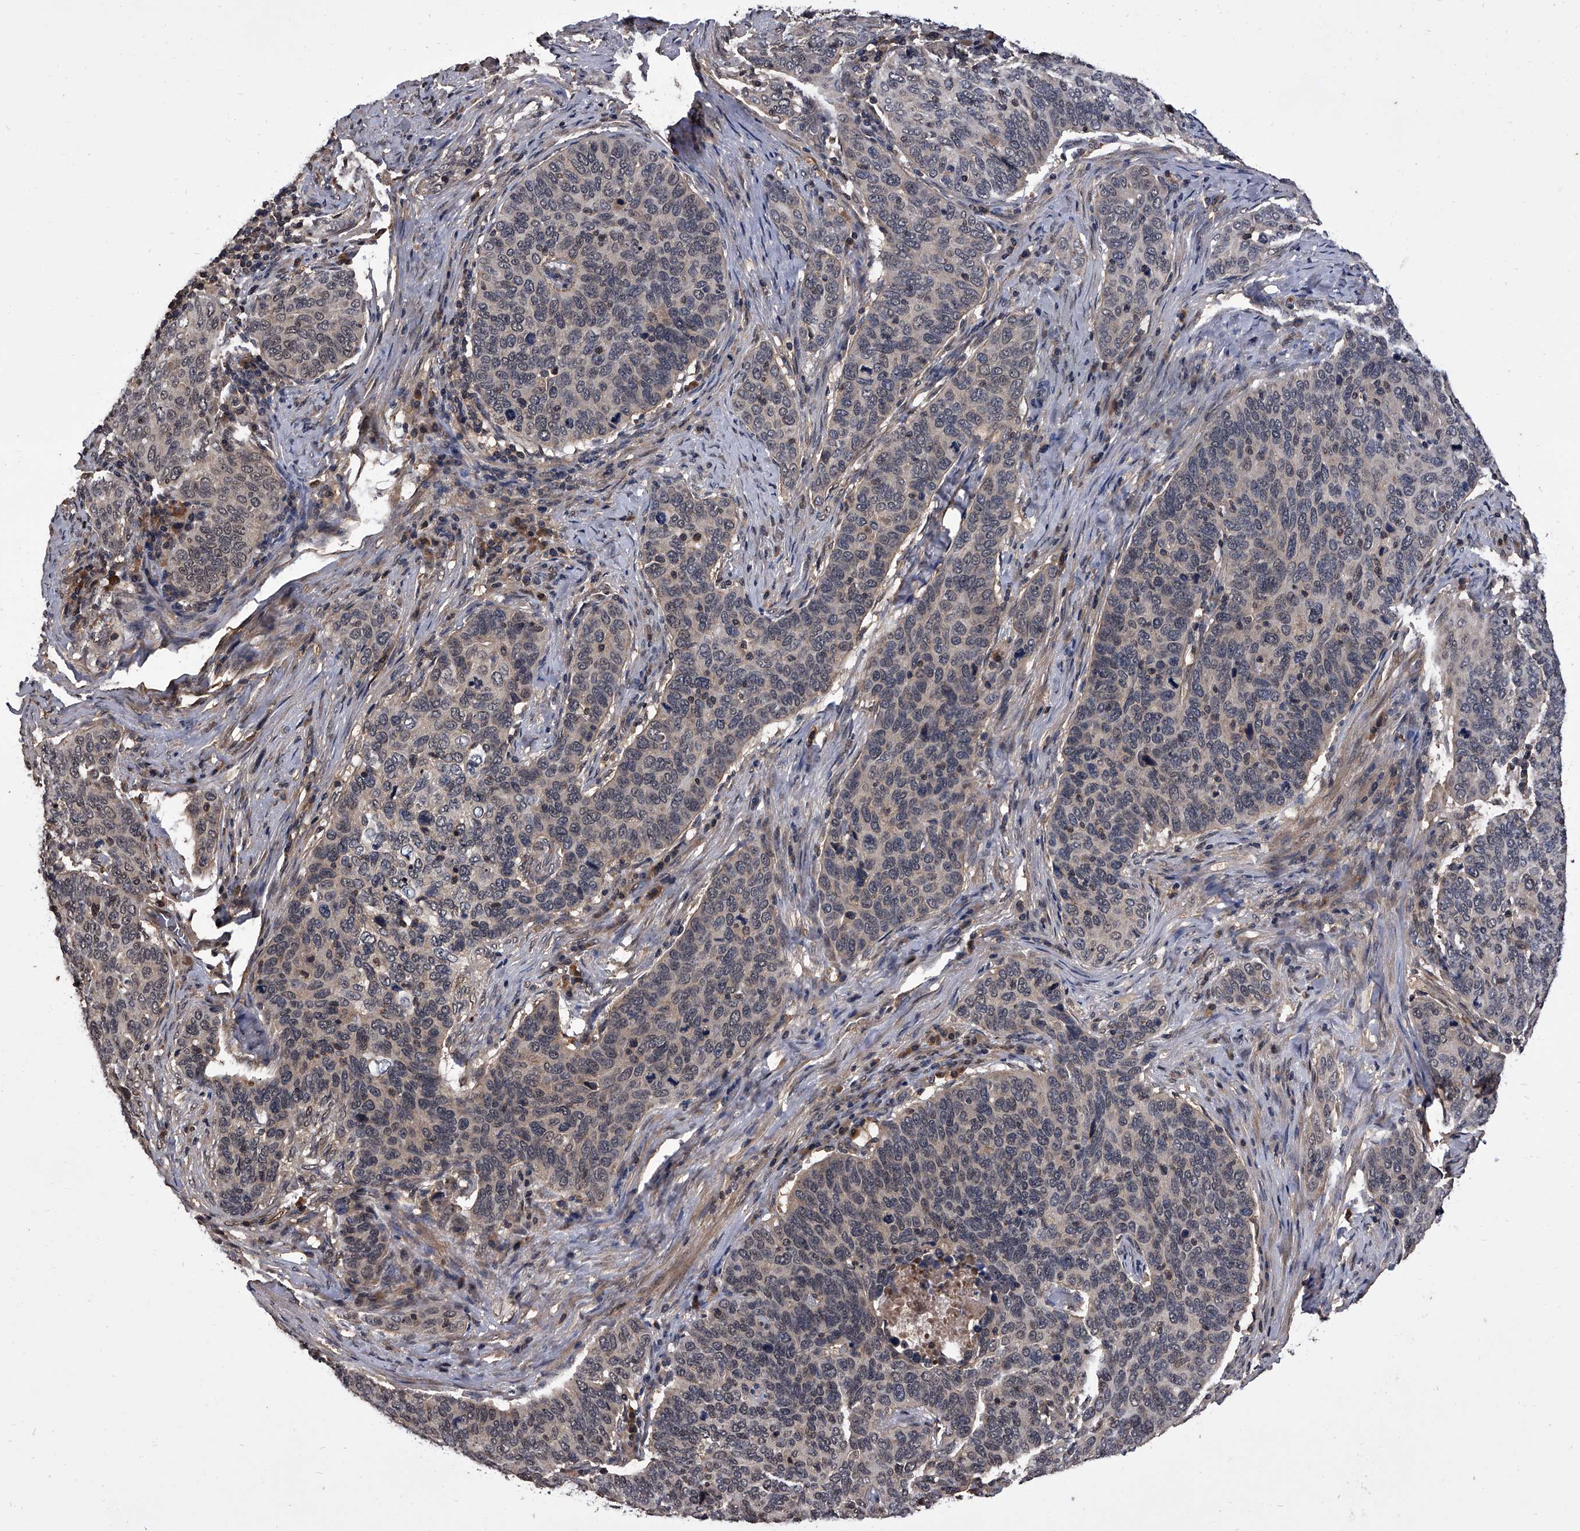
{"staining": {"intensity": "weak", "quantity": "<25%", "location": "nuclear"}, "tissue": "cervical cancer", "cell_type": "Tumor cells", "image_type": "cancer", "snomed": [{"axis": "morphology", "description": "Squamous cell carcinoma, NOS"}, {"axis": "topography", "description": "Cervix"}], "caption": "Tumor cells are negative for brown protein staining in squamous cell carcinoma (cervical).", "gene": "SLC18B1", "patient": {"sex": "female", "age": 60}}